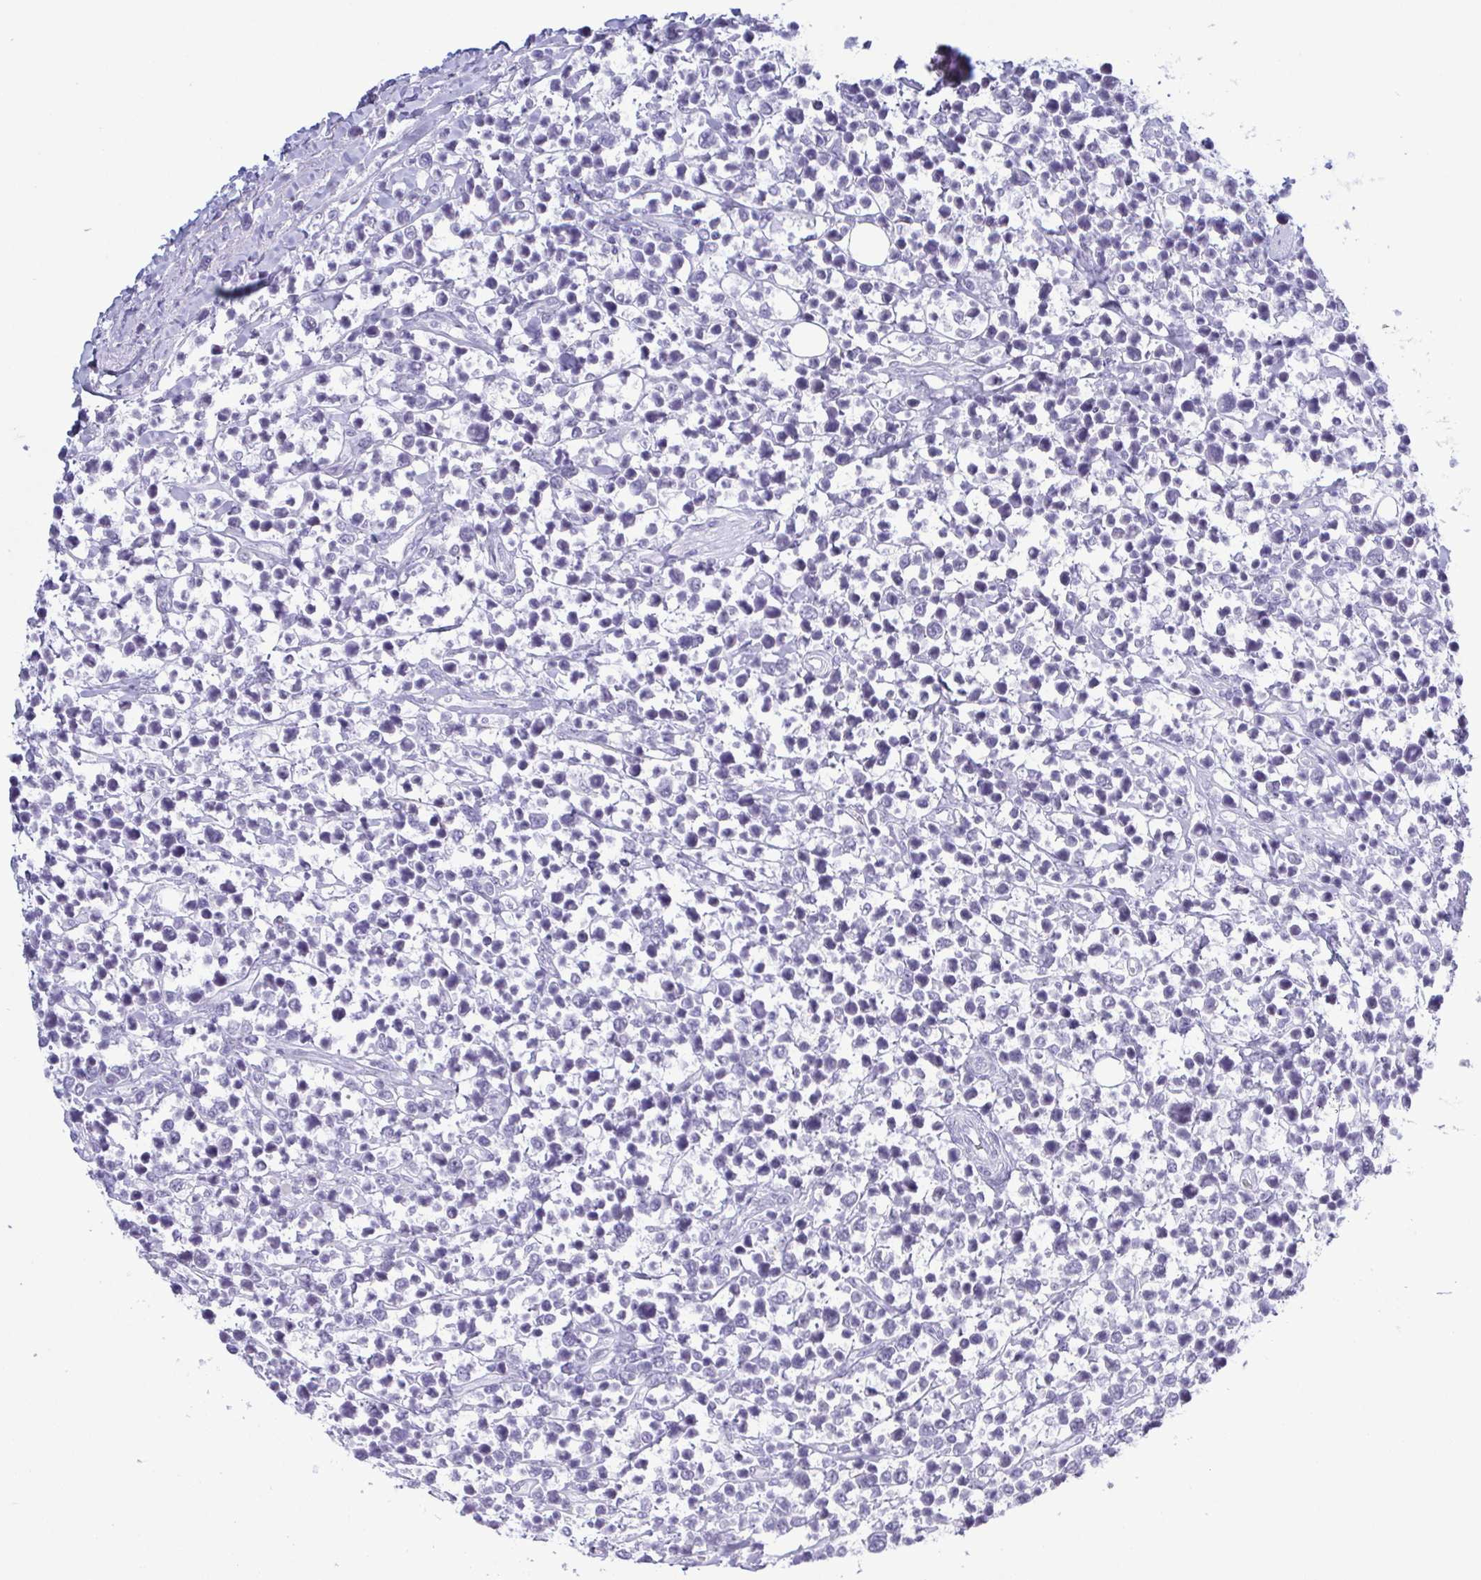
{"staining": {"intensity": "negative", "quantity": "none", "location": "none"}, "tissue": "lymphoma", "cell_type": "Tumor cells", "image_type": "cancer", "snomed": [{"axis": "morphology", "description": "Malignant lymphoma, non-Hodgkin's type, High grade"}, {"axis": "topography", "description": "Soft tissue"}], "caption": "A photomicrograph of lymphoma stained for a protein demonstrates no brown staining in tumor cells.", "gene": "SUGP2", "patient": {"sex": "female", "age": 56}}